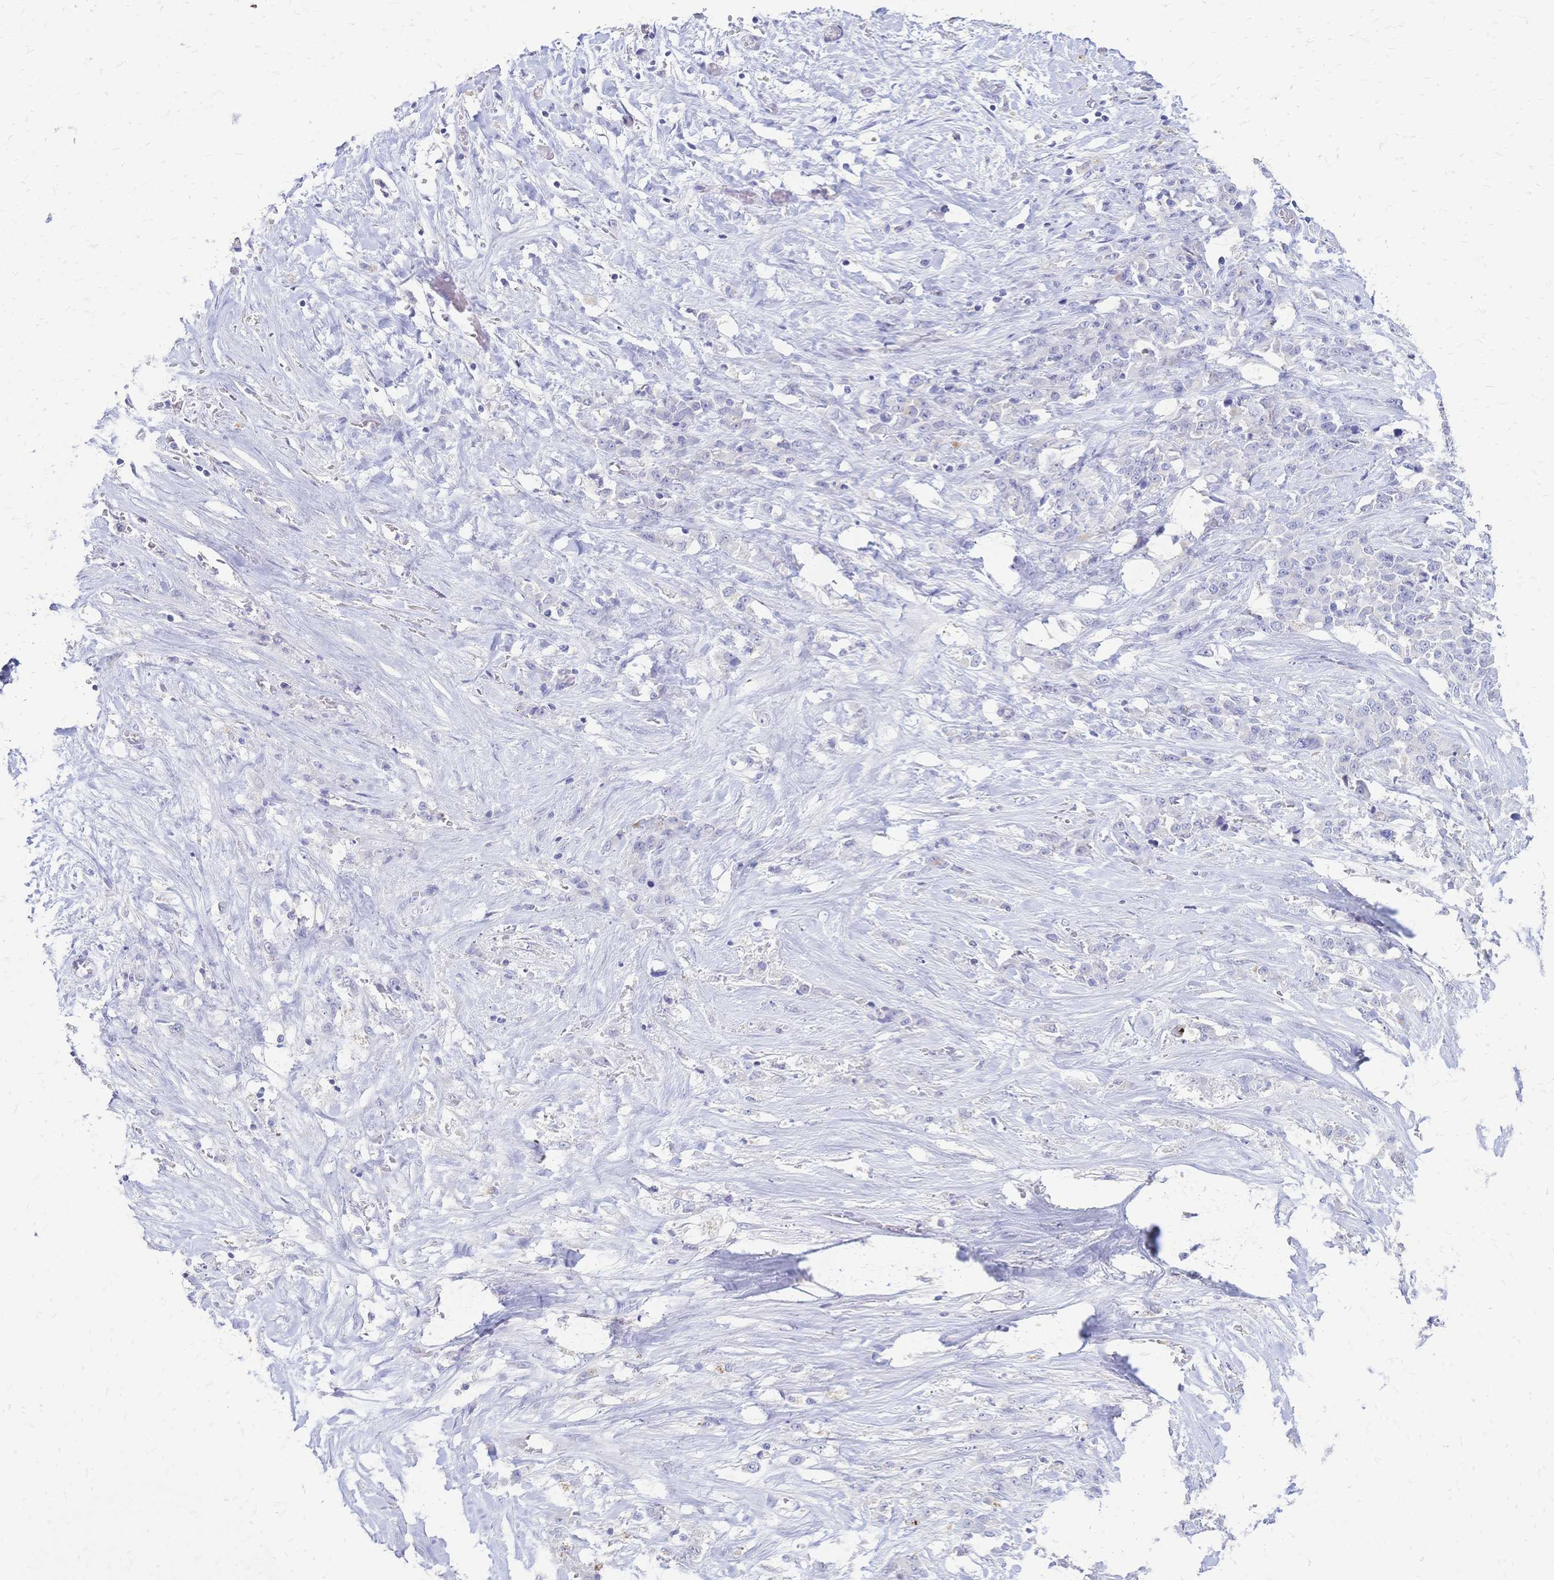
{"staining": {"intensity": "negative", "quantity": "none", "location": "none"}, "tissue": "stomach cancer", "cell_type": "Tumor cells", "image_type": "cancer", "snomed": [{"axis": "morphology", "description": "Adenocarcinoma, NOS"}, {"axis": "topography", "description": "Stomach"}], "caption": "Immunohistochemical staining of stomach cancer shows no significant expression in tumor cells. (IHC, brightfield microscopy, high magnification).", "gene": "FA2H", "patient": {"sex": "female", "age": 76}}